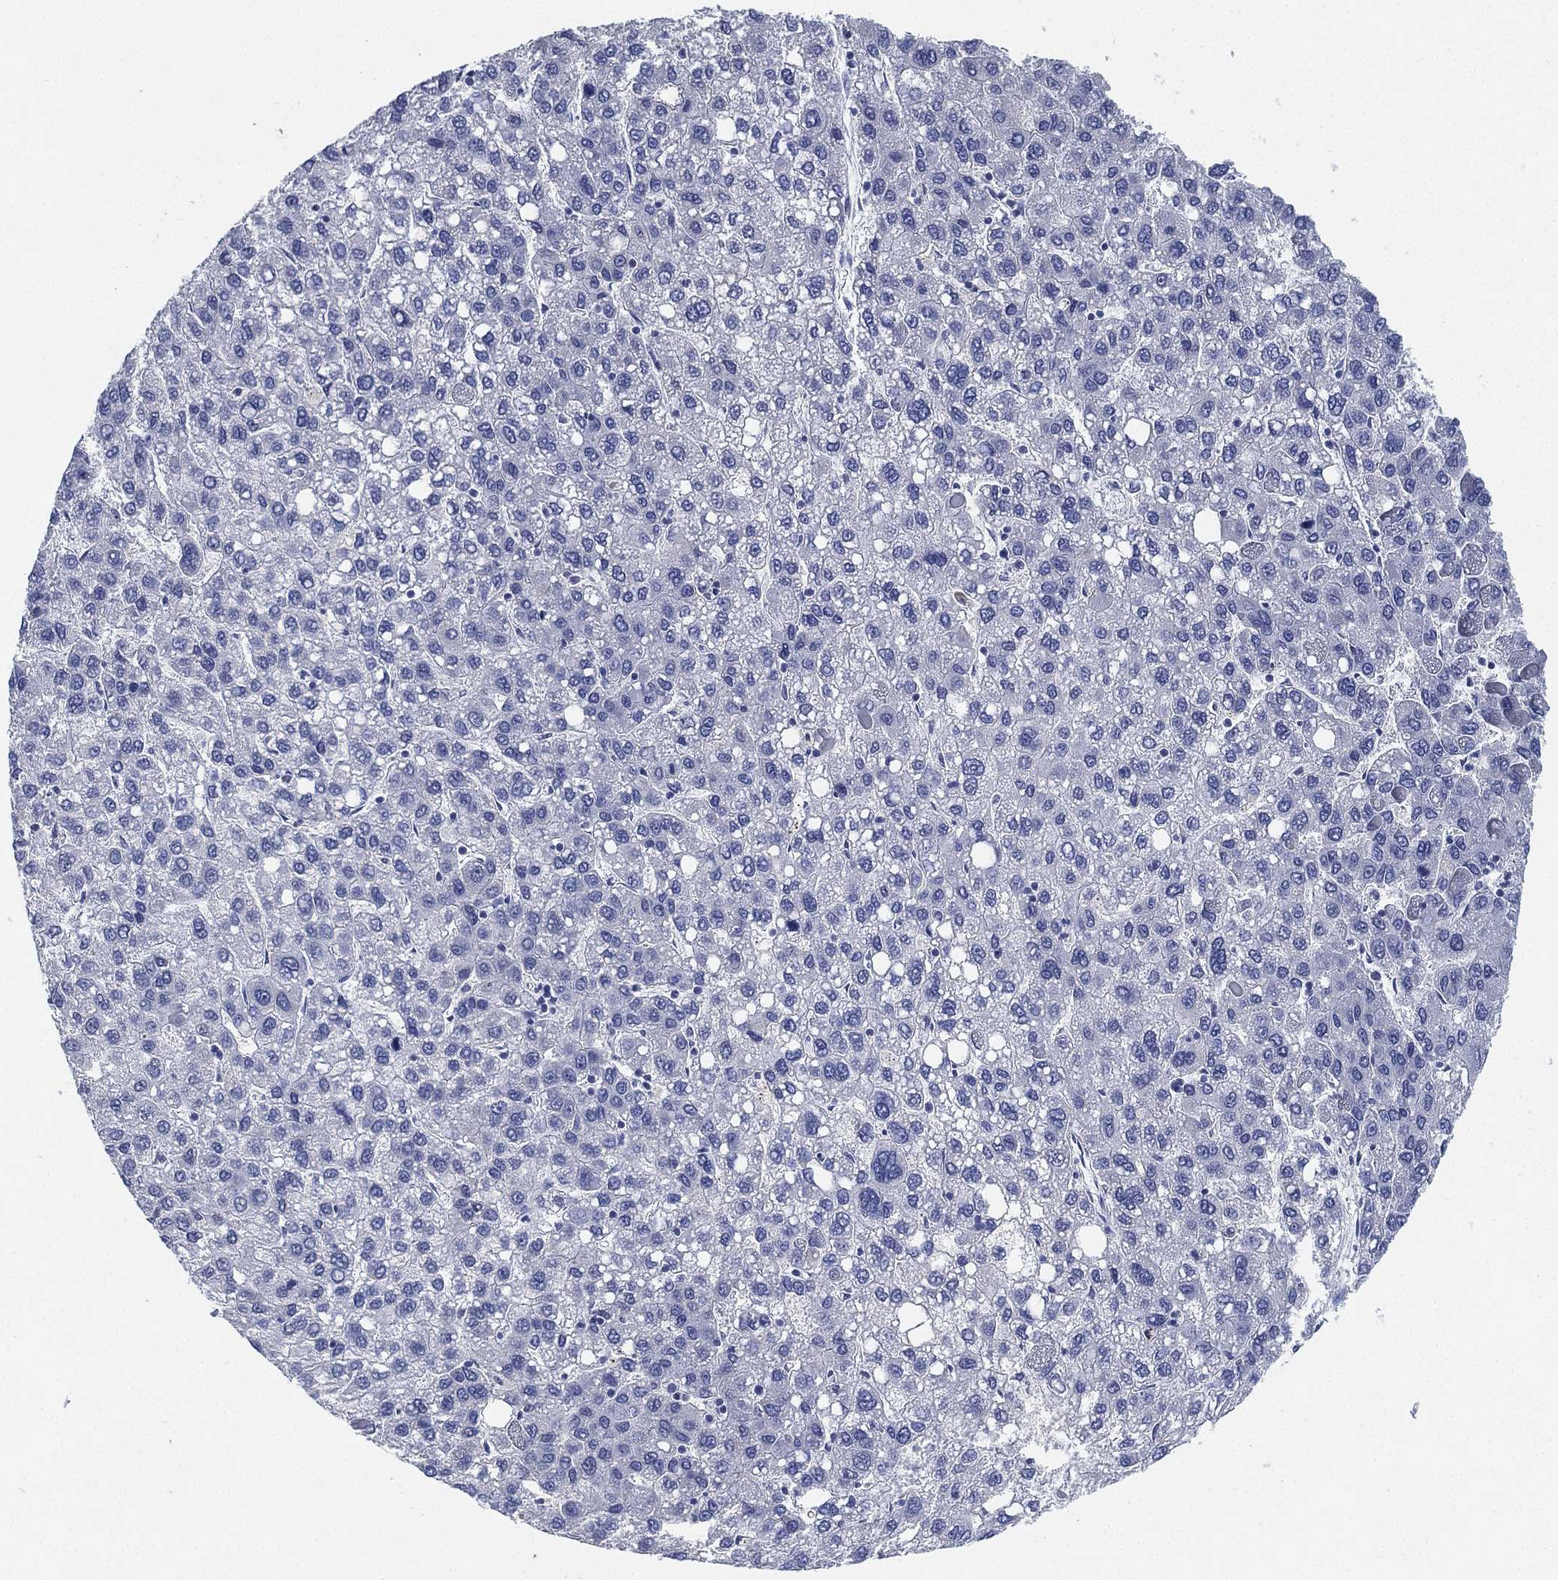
{"staining": {"intensity": "negative", "quantity": "none", "location": "none"}, "tissue": "liver cancer", "cell_type": "Tumor cells", "image_type": "cancer", "snomed": [{"axis": "morphology", "description": "Carcinoma, Hepatocellular, NOS"}, {"axis": "topography", "description": "Liver"}], "caption": "Human liver cancer stained for a protein using immunohistochemistry displays no positivity in tumor cells.", "gene": "IYD", "patient": {"sex": "female", "age": 82}}